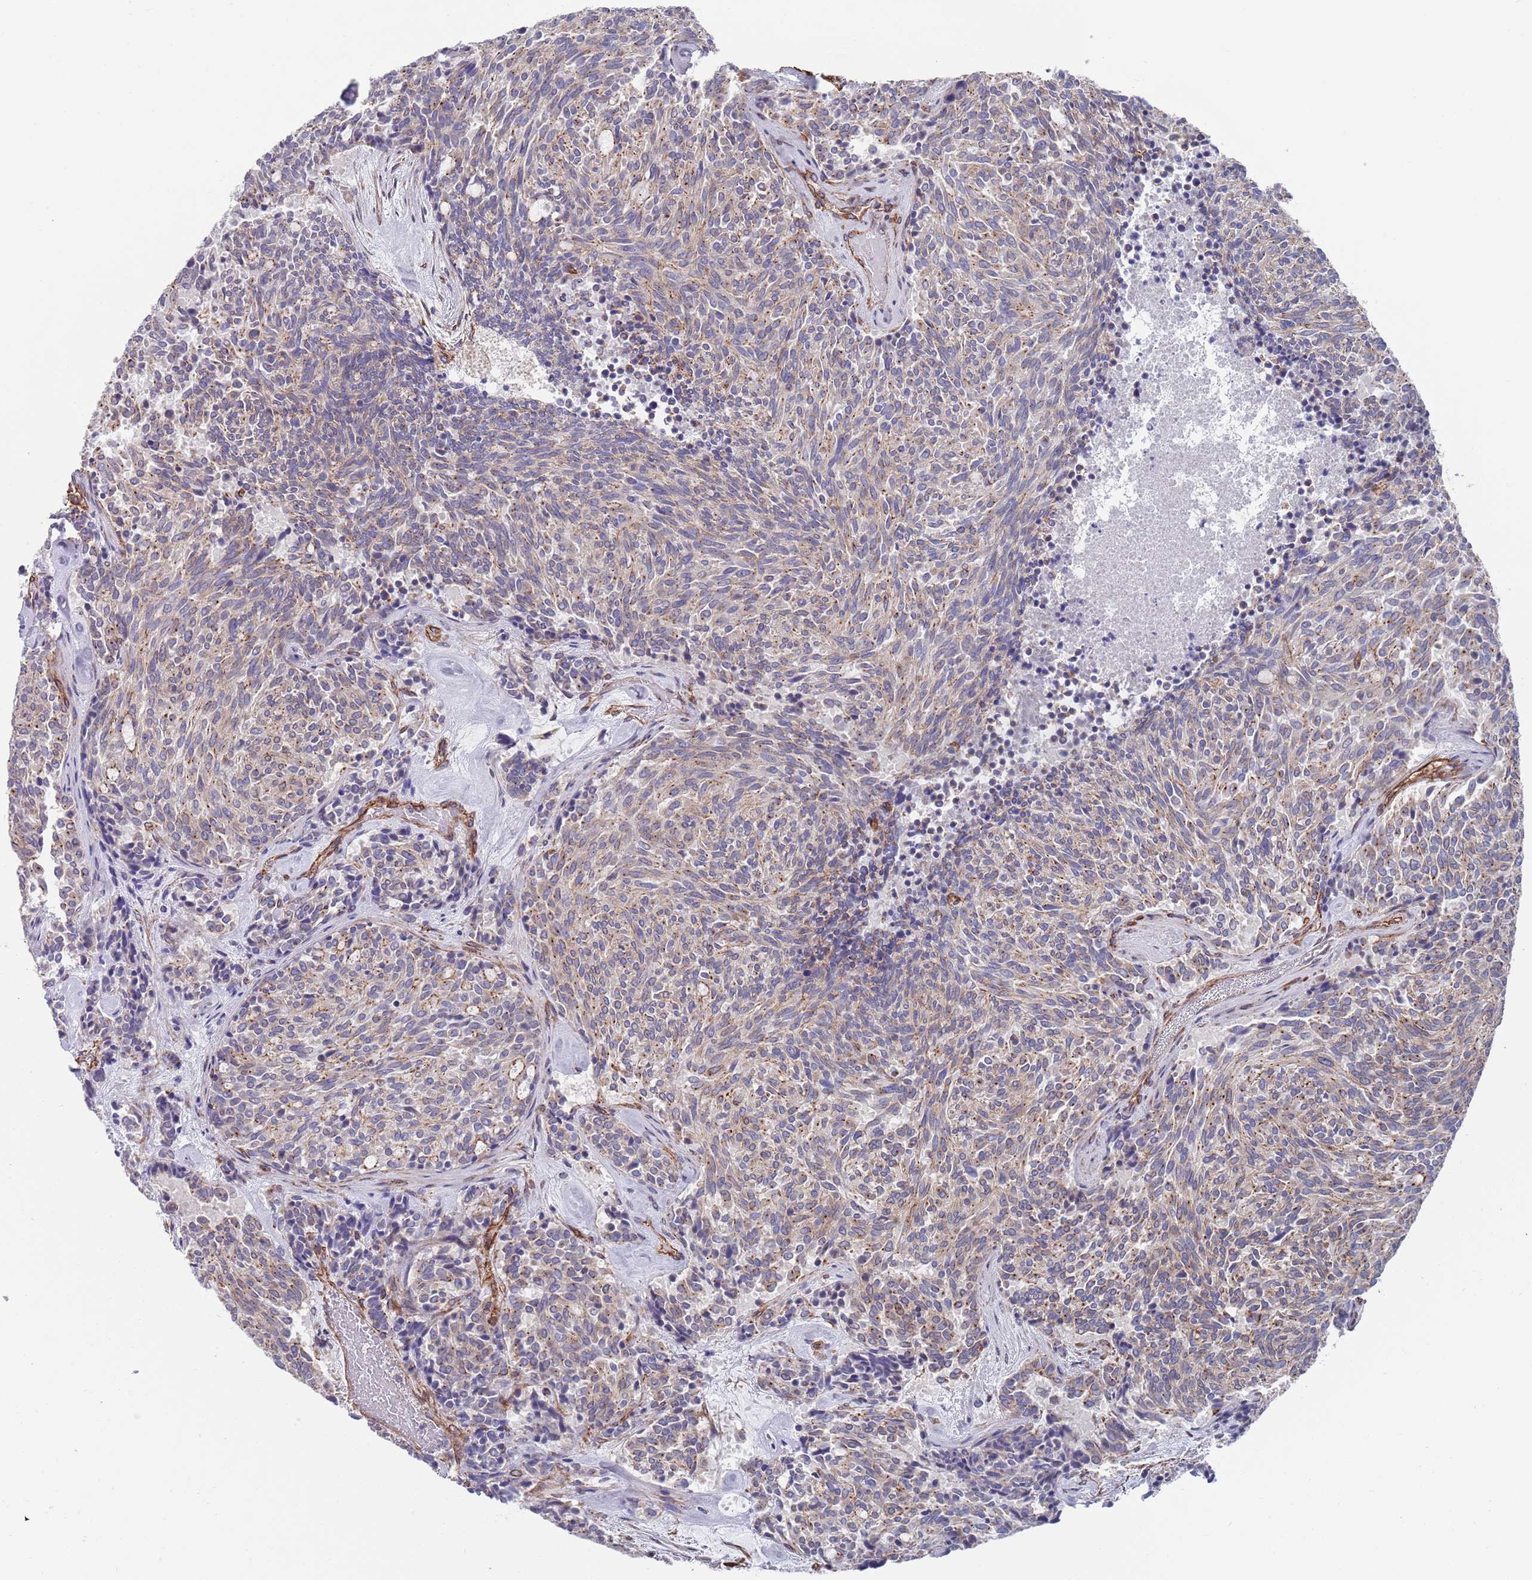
{"staining": {"intensity": "negative", "quantity": "none", "location": "none"}, "tissue": "carcinoid", "cell_type": "Tumor cells", "image_type": "cancer", "snomed": [{"axis": "morphology", "description": "Carcinoid, malignant, NOS"}, {"axis": "topography", "description": "Pancreas"}], "caption": "A high-resolution histopathology image shows immunohistochemistry staining of malignant carcinoid, which exhibits no significant expression in tumor cells.", "gene": "JAKMIP2", "patient": {"sex": "female", "age": 54}}